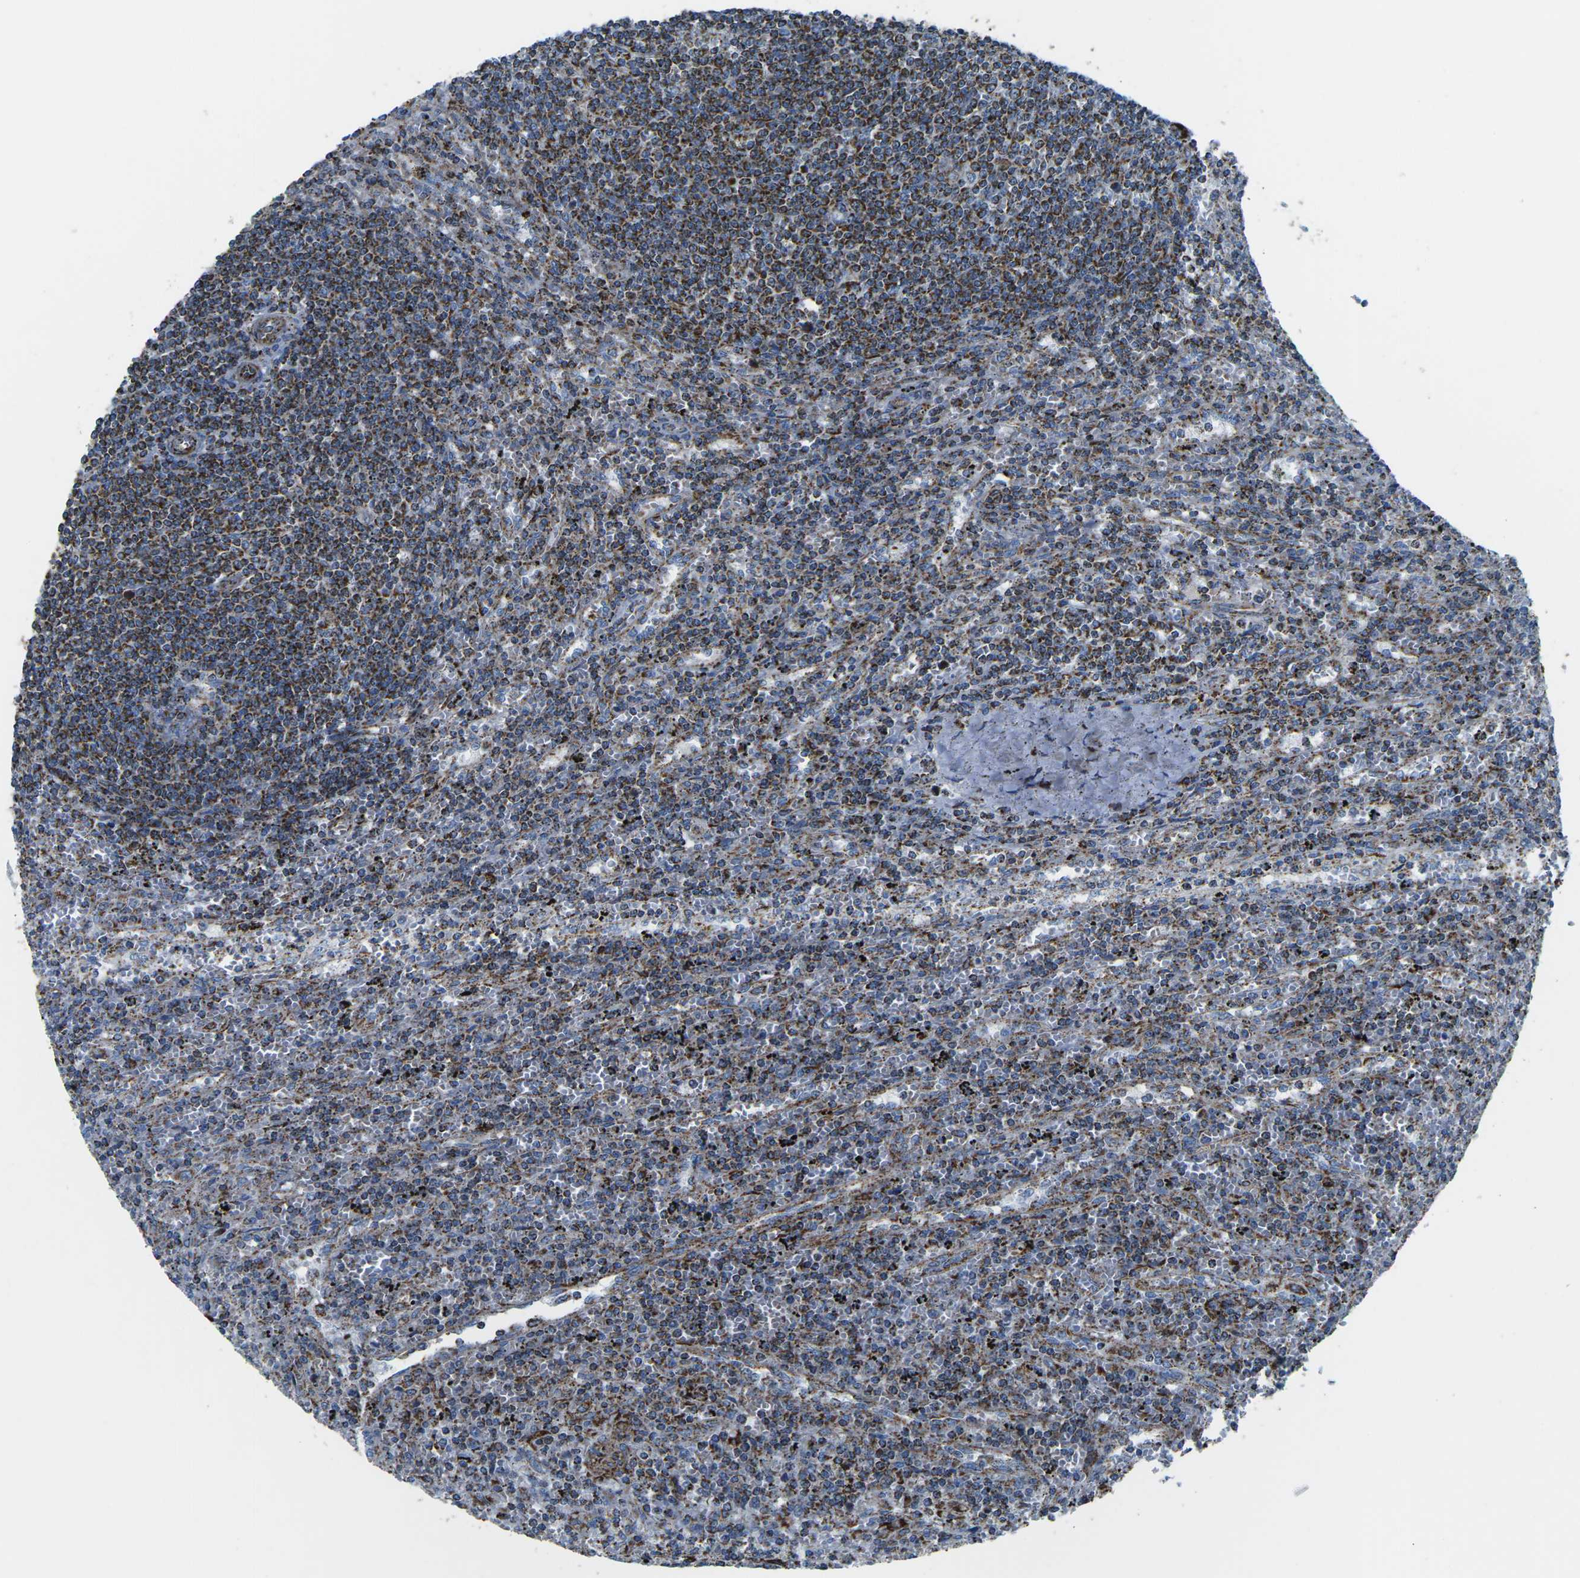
{"staining": {"intensity": "strong", "quantity": "25%-75%", "location": "cytoplasmic/membranous"}, "tissue": "lymphoma", "cell_type": "Tumor cells", "image_type": "cancer", "snomed": [{"axis": "morphology", "description": "Malignant lymphoma, non-Hodgkin's type, Low grade"}, {"axis": "topography", "description": "Spleen"}], "caption": "The micrograph reveals immunohistochemical staining of lymphoma. There is strong cytoplasmic/membranous staining is seen in about 25%-75% of tumor cells. The staining is performed using DAB (3,3'-diaminobenzidine) brown chromogen to label protein expression. The nuclei are counter-stained blue using hematoxylin.", "gene": "MT-CO2", "patient": {"sex": "male", "age": 76}}